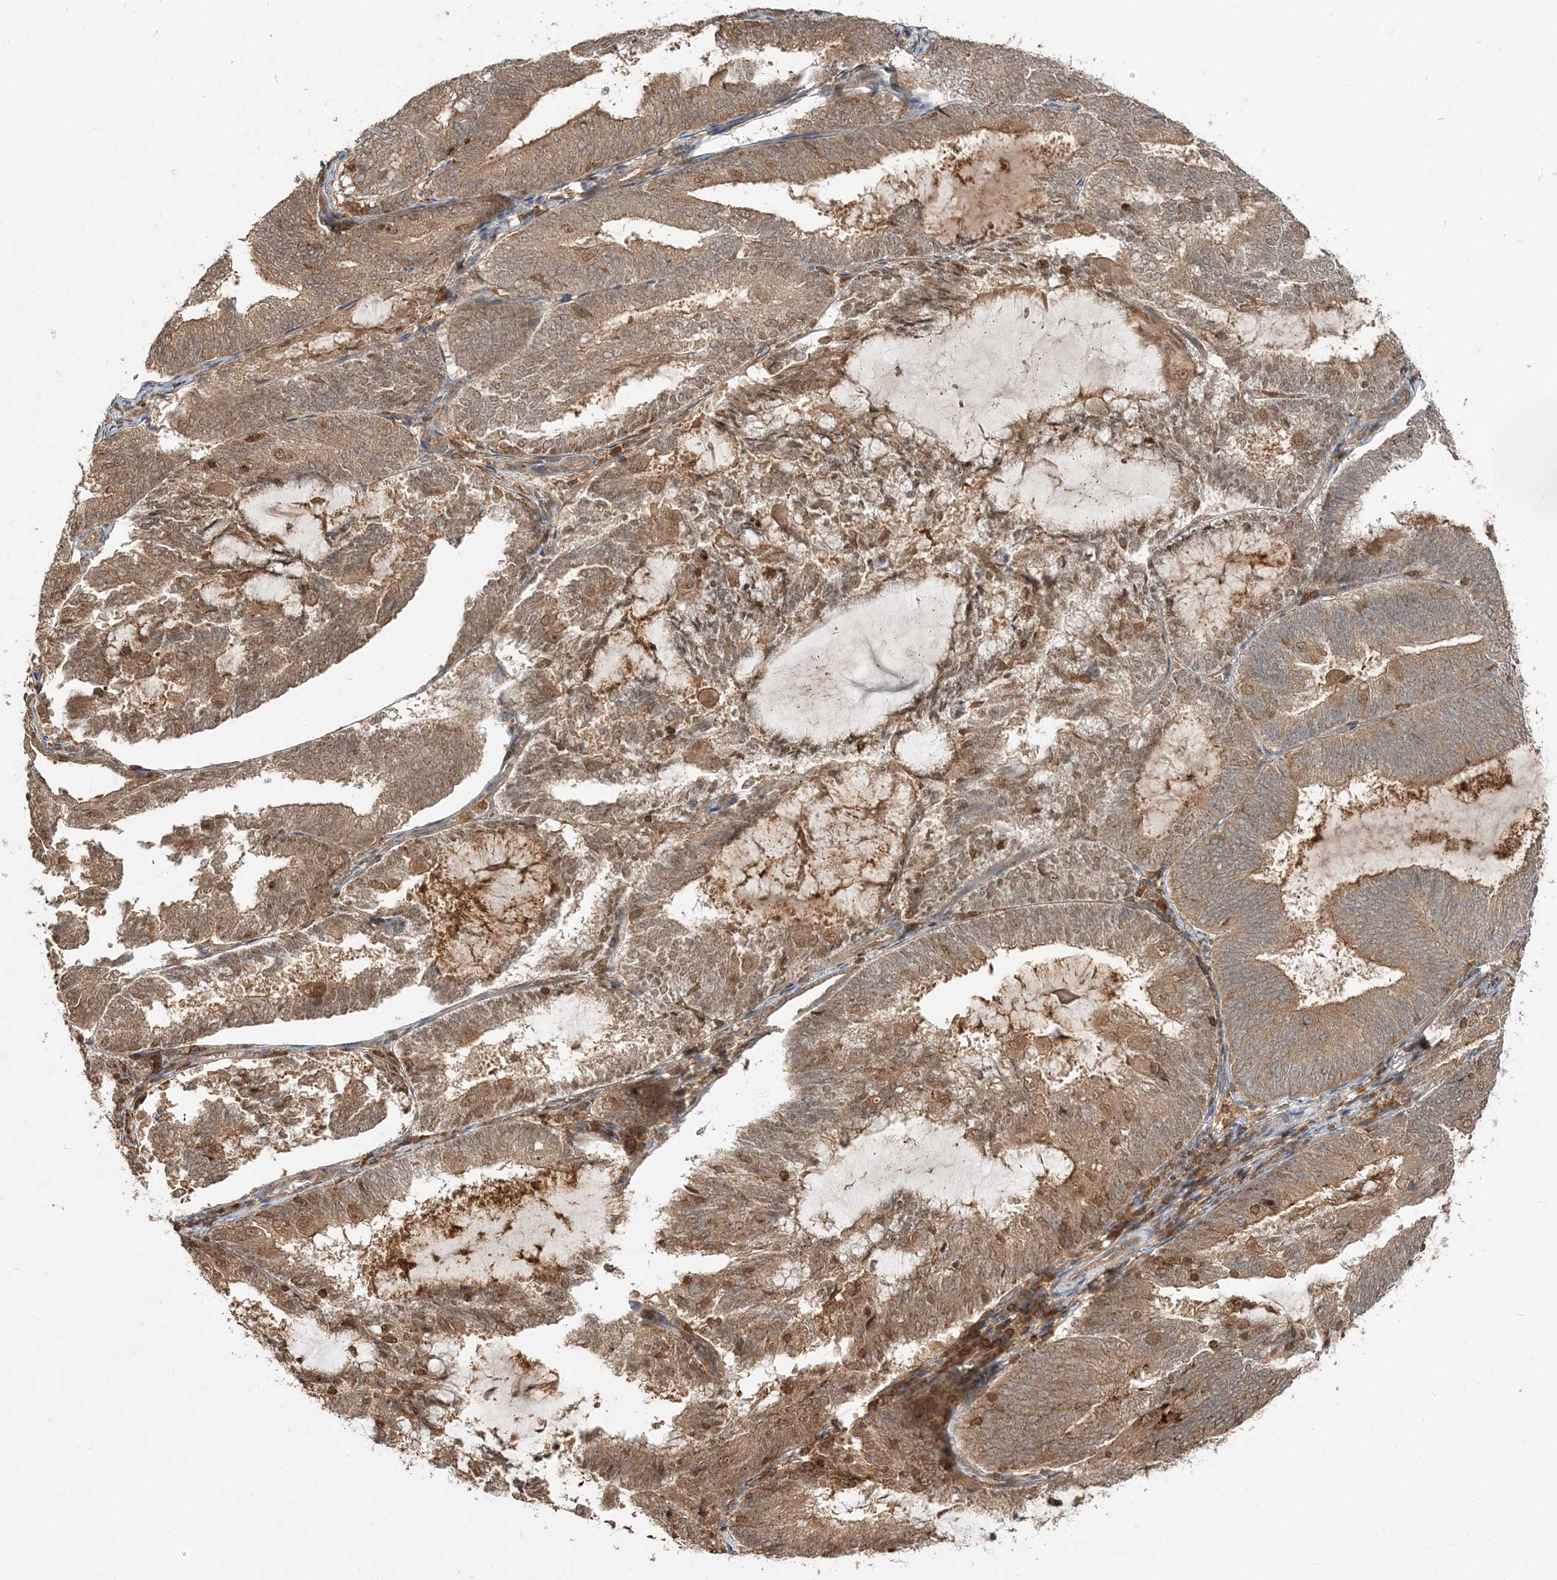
{"staining": {"intensity": "moderate", "quantity": ">75%", "location": "cytoplasmic/membranous,nuclear"}, "tissue": "endometrial cancer", "cell_type": "Tumor cells", "image_type": "cancer", "snomed": [{"axis": "morphology", "description": "Adenocarcinoma, NOS"}, {"axis": "topography", "description": "Endometrium"}], "caption": "Protein expression analysis of human adenocarcinoma (endometrial) reveals moderate cytoplasmic/membranous and nuclear staining in about >75% of tumor cells.", "gene": "CAB39", "patient": {"sex": "female", "age": 81}}